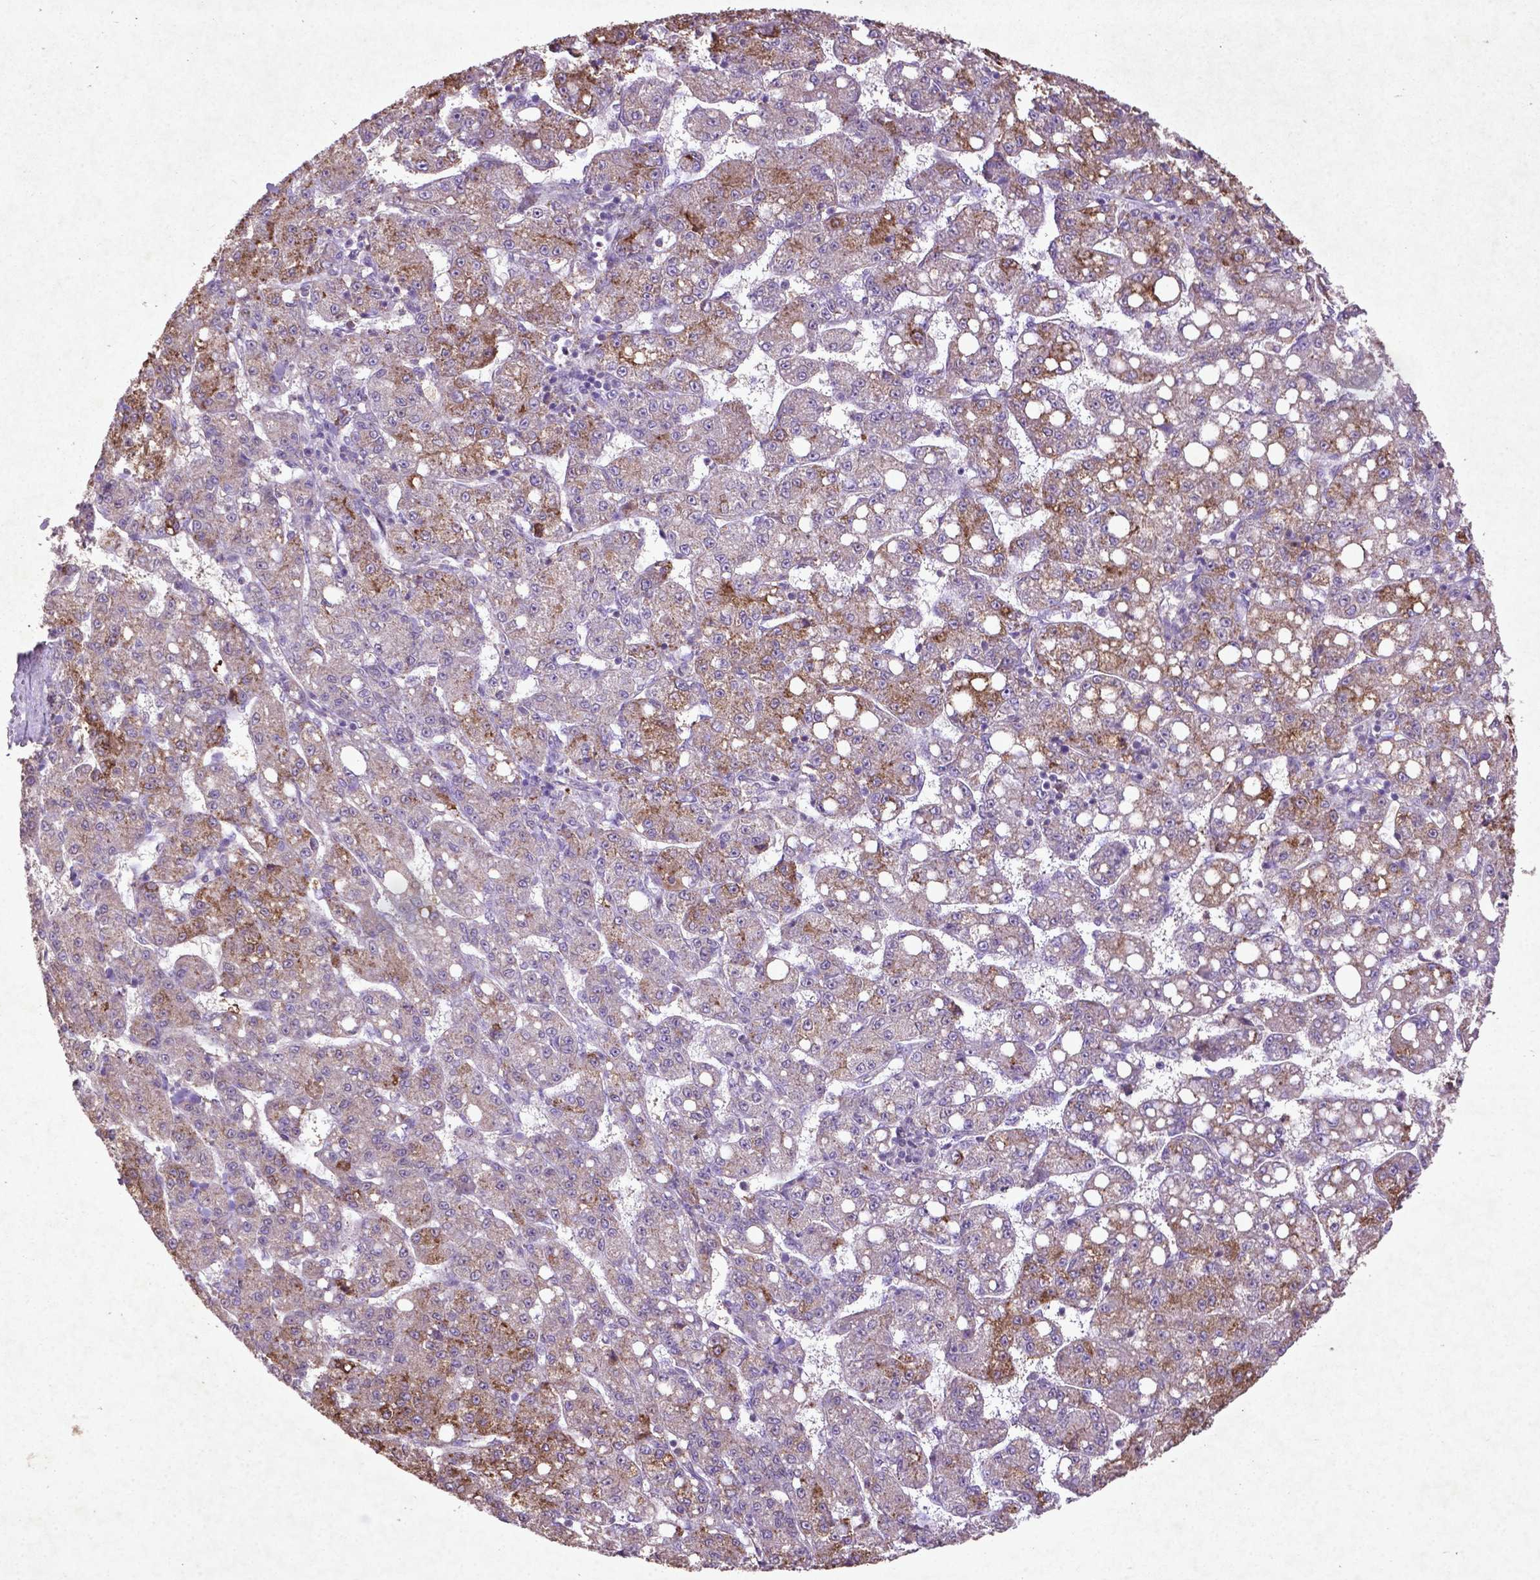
{"staining": {"intensity": "moderate", "quantity": "25%-75%", "location": "cytoplasmic/membranous"}, "tissue": "liver cancer", "cell_type": "Tumor cells", "image_type": "cancer", "snomed": [{"axis": "morphology", "description": "Carcinoma, Hepatocellular, NOS"}, {"axis": "topography", "description": "Liver"}], "caption": "Protein staining by IHC demonstrates moderate cytoplasmic/membranous staining in approximately 25%-75% of tumor cells in liver cancer.", "gene": "MTOR", "patient": {"sex": "female", "age": 65}}